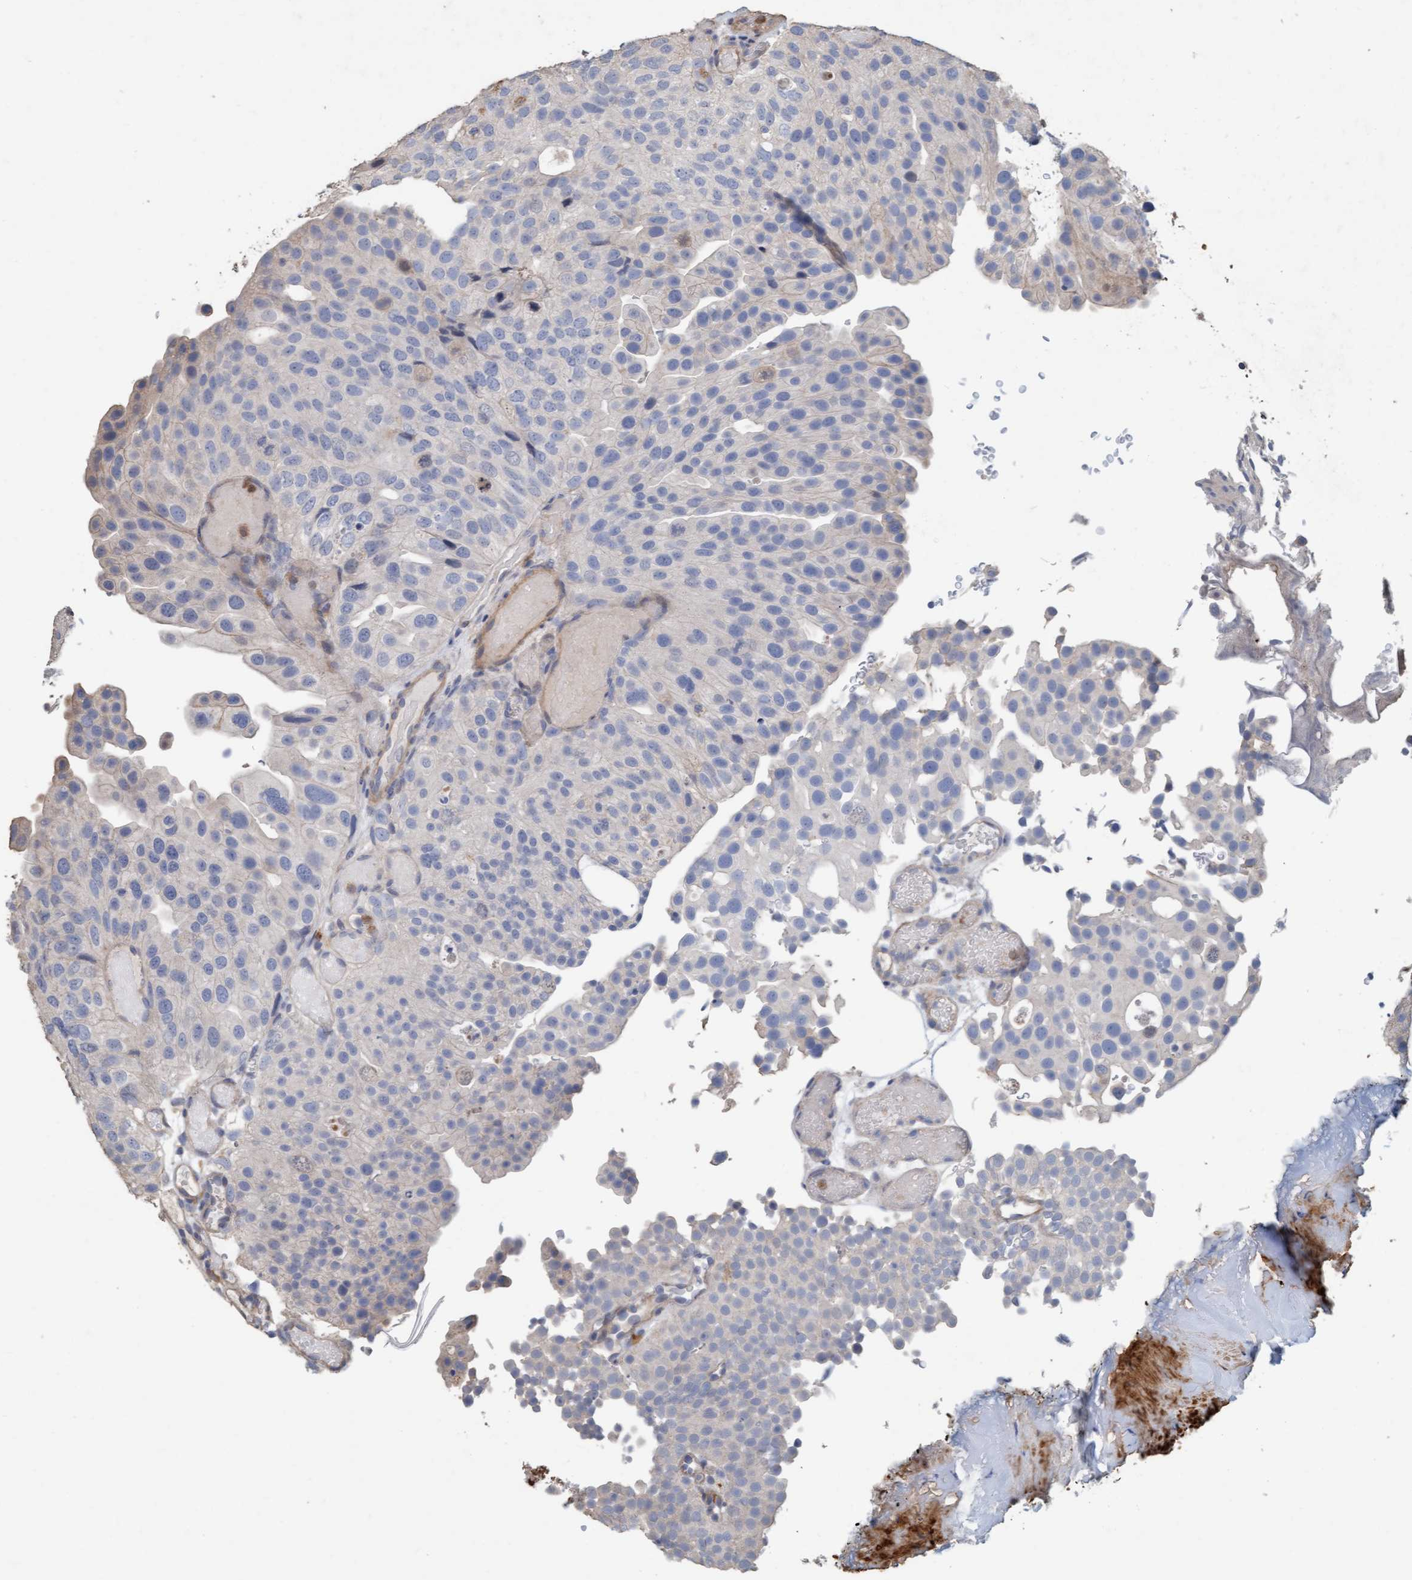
{"staining": {"intensity": "negative", "quantity": "none", "location": "none"}, "tissue": "urothelial cancer", "cell_type": "Tumor cells", "image_type": "cancer", "snomed": [{"axis": "morphology", "description": "Urothelial carcinoma, Low grade"}, {"axis": "topography", "description": "Urinary bladder"}], "caption": "This is an immunohistochemistry image of low-grade urothelial carcinoma. There is no expression in tumor cells.", "gene": "LONRF1", "patient": {"sex": "male", "age": 78}}